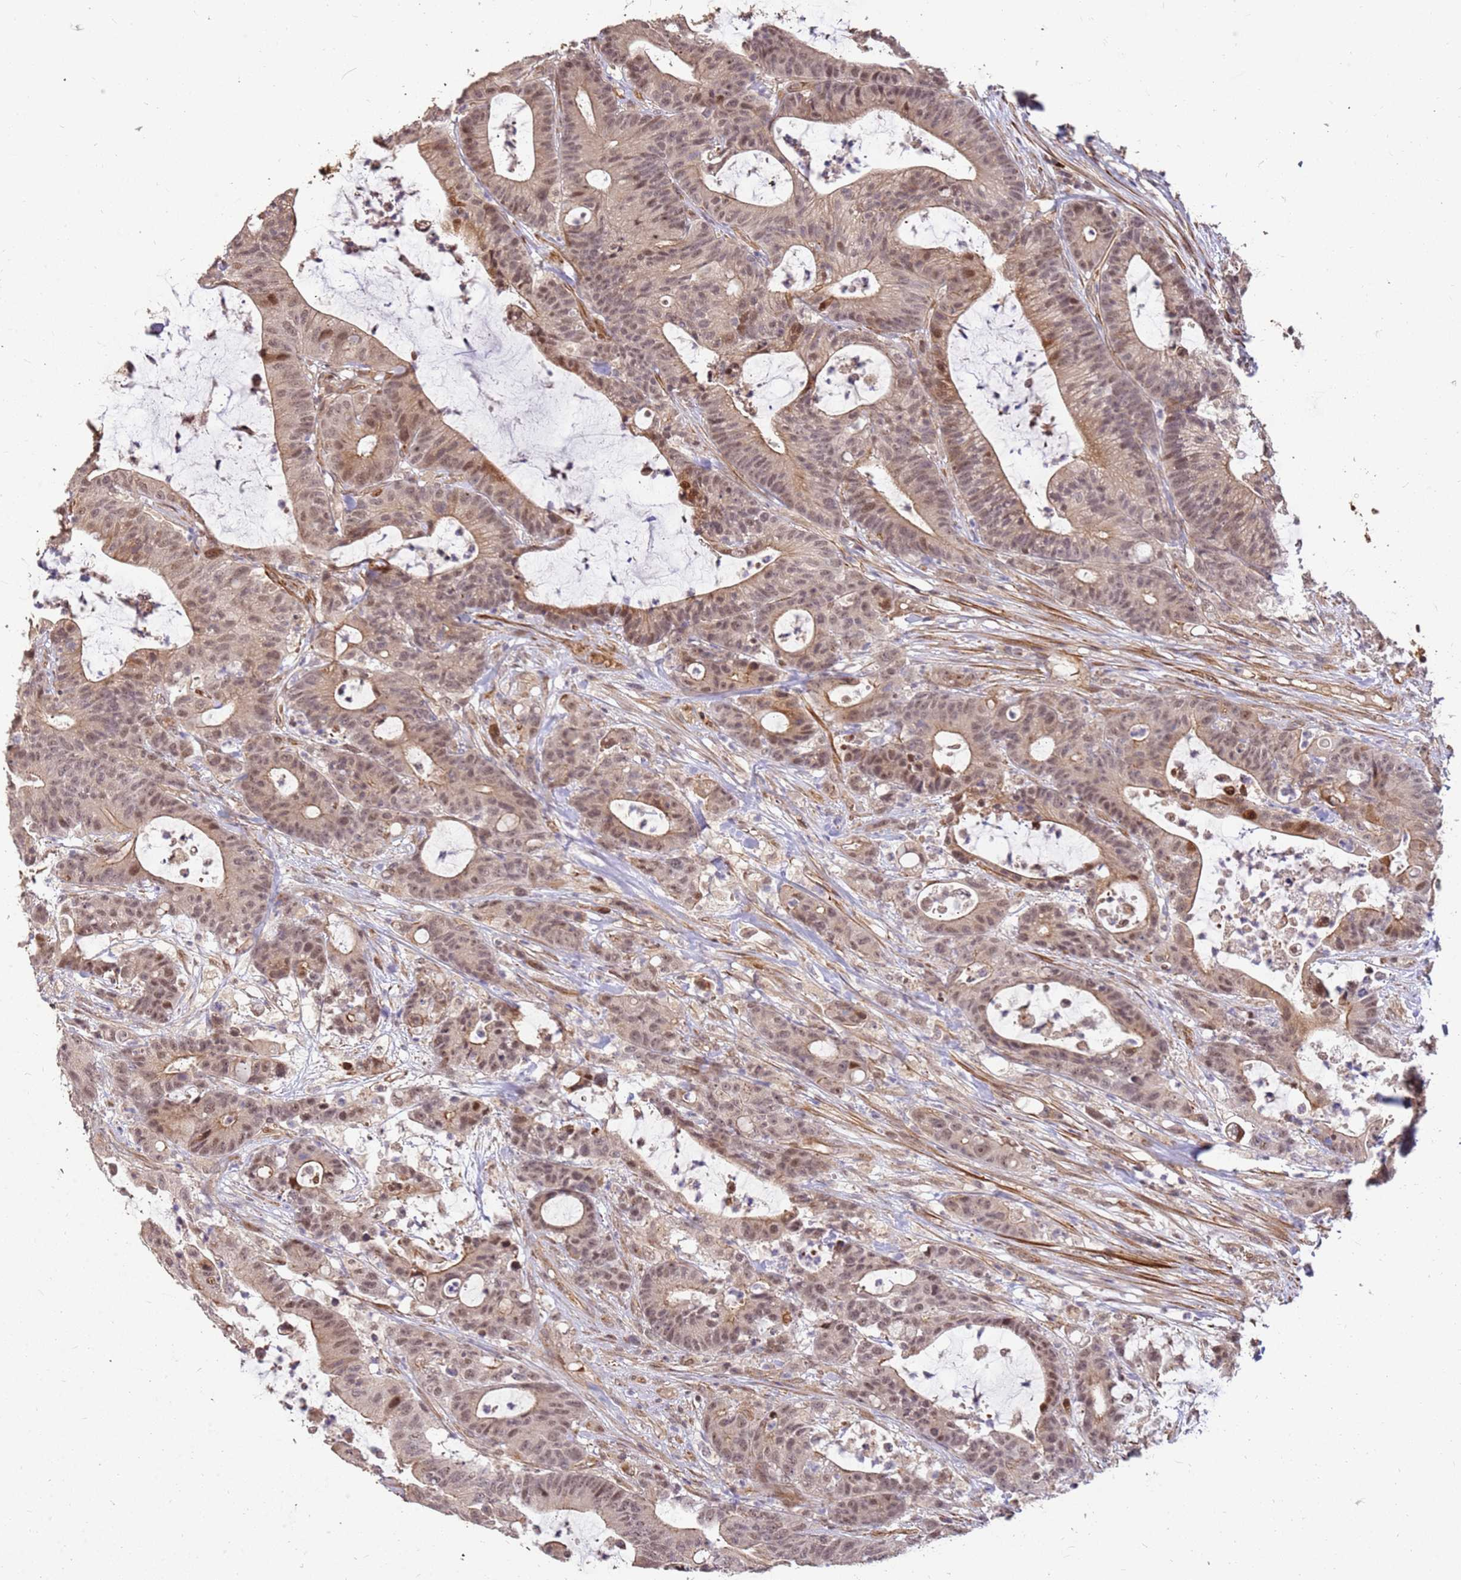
{"staining": {"intensity": "moderate", "quantity": ">75%", "location": "nuclear"}, "tissue": "colorectal cancer", "cell_type": "Tumor cells", "image_type": "cancer", "snomed": [{"axis": "morphology", "description": "Adenocarcinoma, NOS"}, {"axis": "topography", "description": "Colon"}], "caption": "IHC (DAB) staining of colorectal cancer (adenocarcinoma) shows moderate nuclear protein positivity in about >75% of tumor cells. The staining was performed using DAB to visualize the protein expression in brown, while the nuclei were stained in blue with hematoxylin (Magnification: 20x).", "gene": "ST18", "patient": {"sex": "female", "age": 84}}